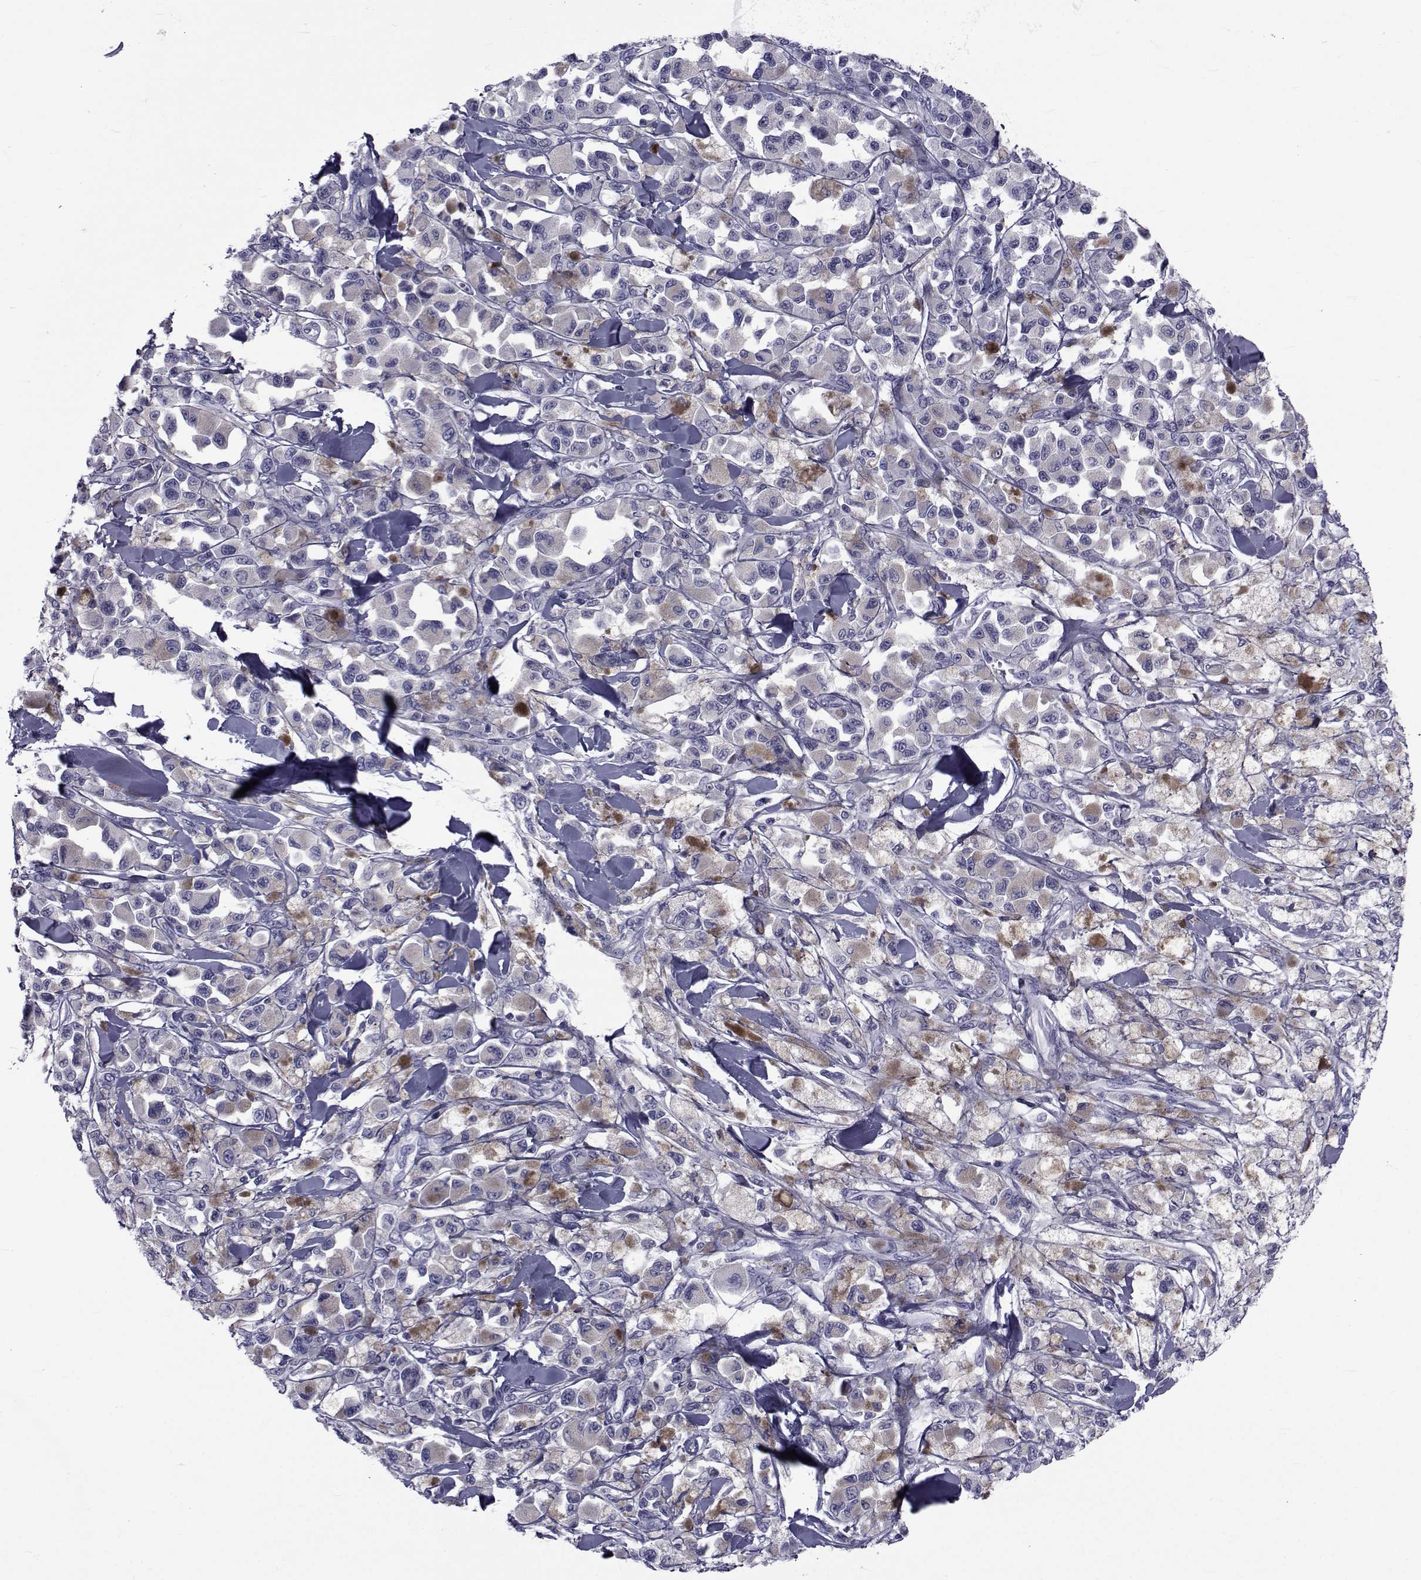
{"staining": {"intensity": "negative", "quantity": "none", "location": "none"}, "tissue": "melanoma", "cell_type": "Tumor cells", "image_type": "cancer", "snomed": [{"axis": "morphology", "description": "Malignant melanoma, NOS"}, {"axis": "topography", "description": "Skin"}], "caption": "DAB (3,3'-diaminobenzidine) immunohistochemical staining of human malignant melanoma exhibits no significant staining in tumor cells. (DAB (3,3'-diaminobenzidine) IHC, high magnification).", "gene": "GKAP1", "patient": {"sex": "female", "age": 58}}